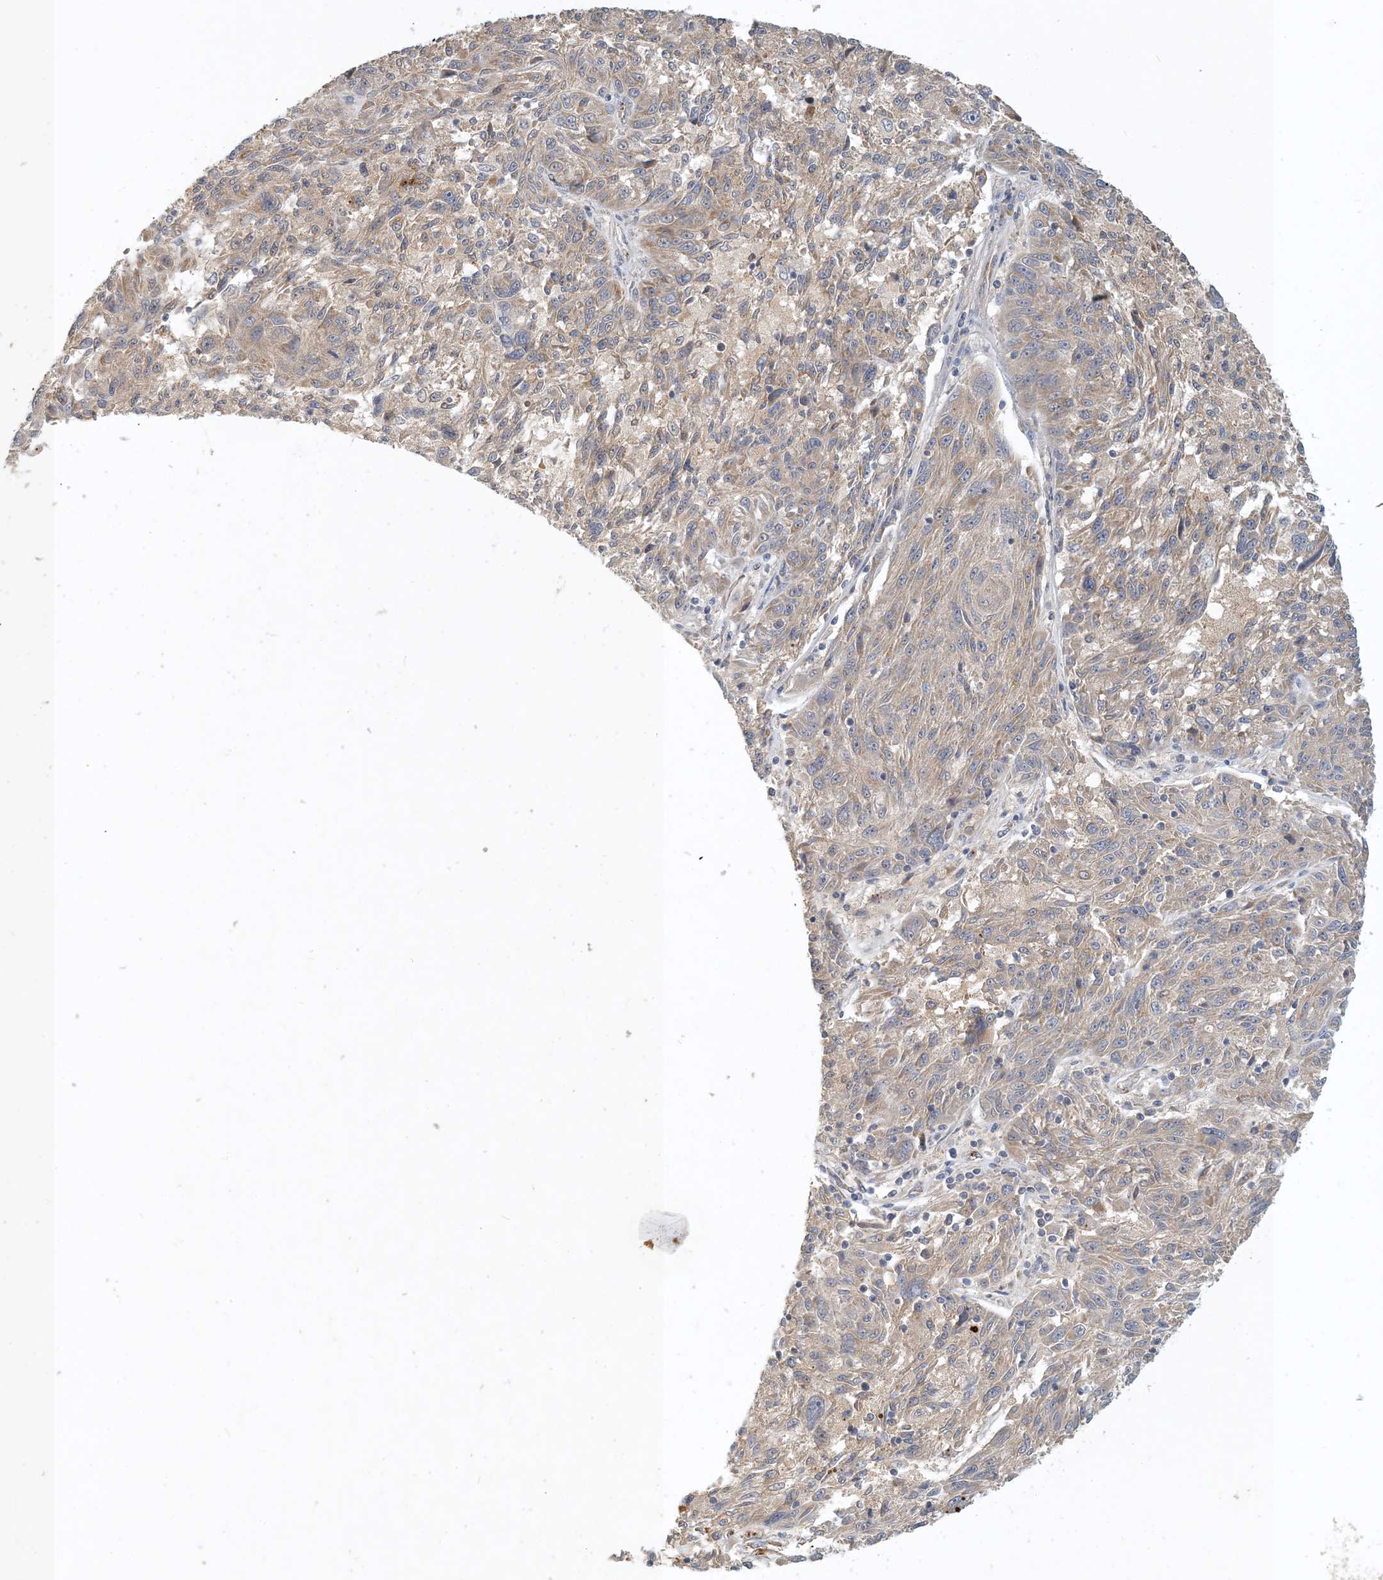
{"staining": {"intensity": "weak", "quantity": ">75%", "location": "cytoplasmic/membranous"}, "tissue": "melanoma", "cell_type": "Tumor cells", "image_type": "cancer", "snomed": [{"axis": "morphology", "description": "Malignant melanoma, NOS"}, {"axis": "topography", "description": "Skin"}], "caption": "There is low levels of weak cytoplasmic/membranous staining in tumor cells of malignant melanoma, as demonstrated by immunohistochemical staining (brown color).", "gene": "ZBTB3", "patient": {"sex": "male", "age": 53}}